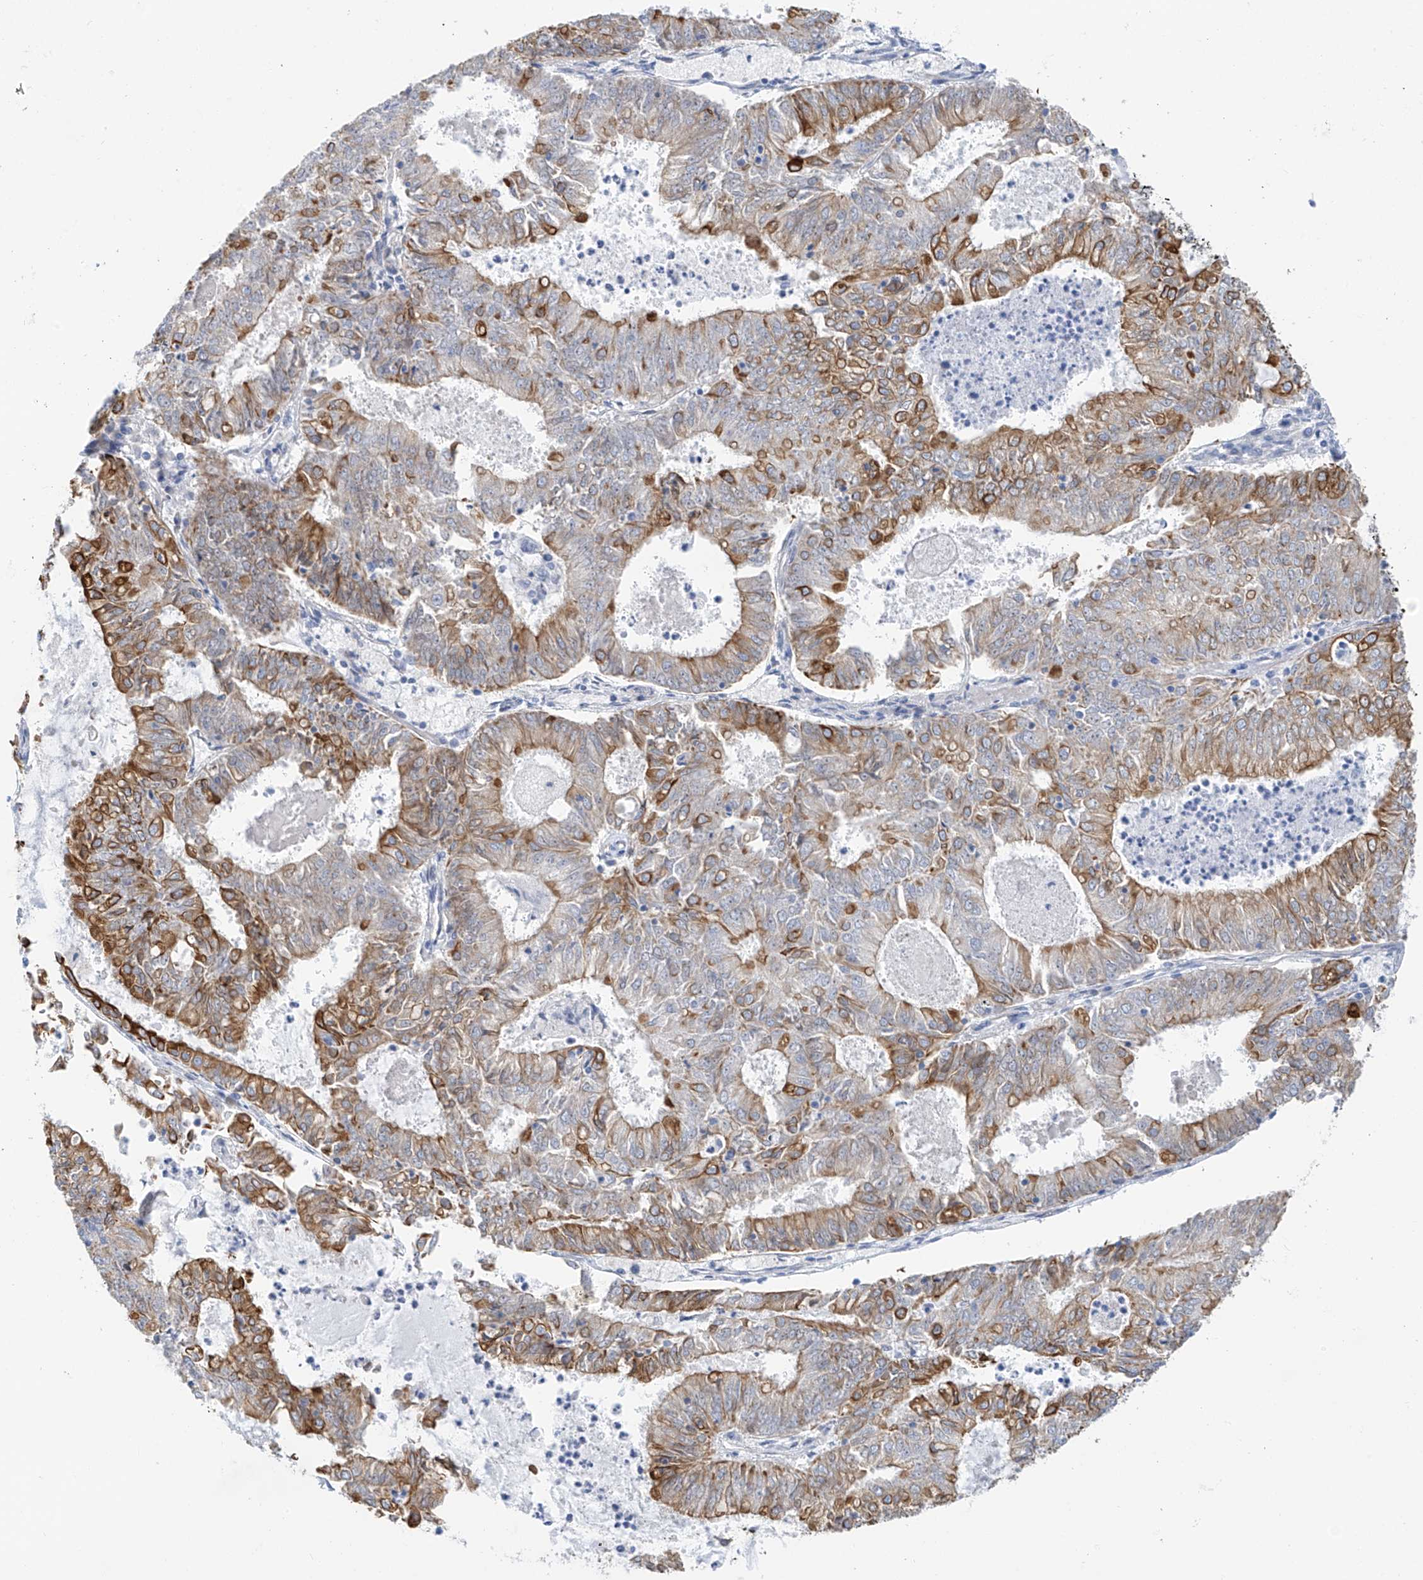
{"staining": {"intensity": "moderate", "quantity": "25%-75%", "location": "cytoplasmic/membranous"}, "tissue": "endometrial cancer", "cell_type": "Tumor cells", "image_type": "cancer", "snomed": [{"axis": "morphology", "description": "Adenocarcinoma, NOS"}, {"axis": "topography", "description": "Endometrium"}], "caption": "High-magnification brightfield microscopy of adenocarcinoma (endometrial) stained with DAB (3,3'-diaminobenzidine) (brown) and counterstained with hematoxylin (blue). tumor cells exhibit moderate cytoplasmic/membranous staining is seen in approximately25%-75% of cells.", "gene": "PIK3C2B", "patient": {"sex": "female", "age": 57}}